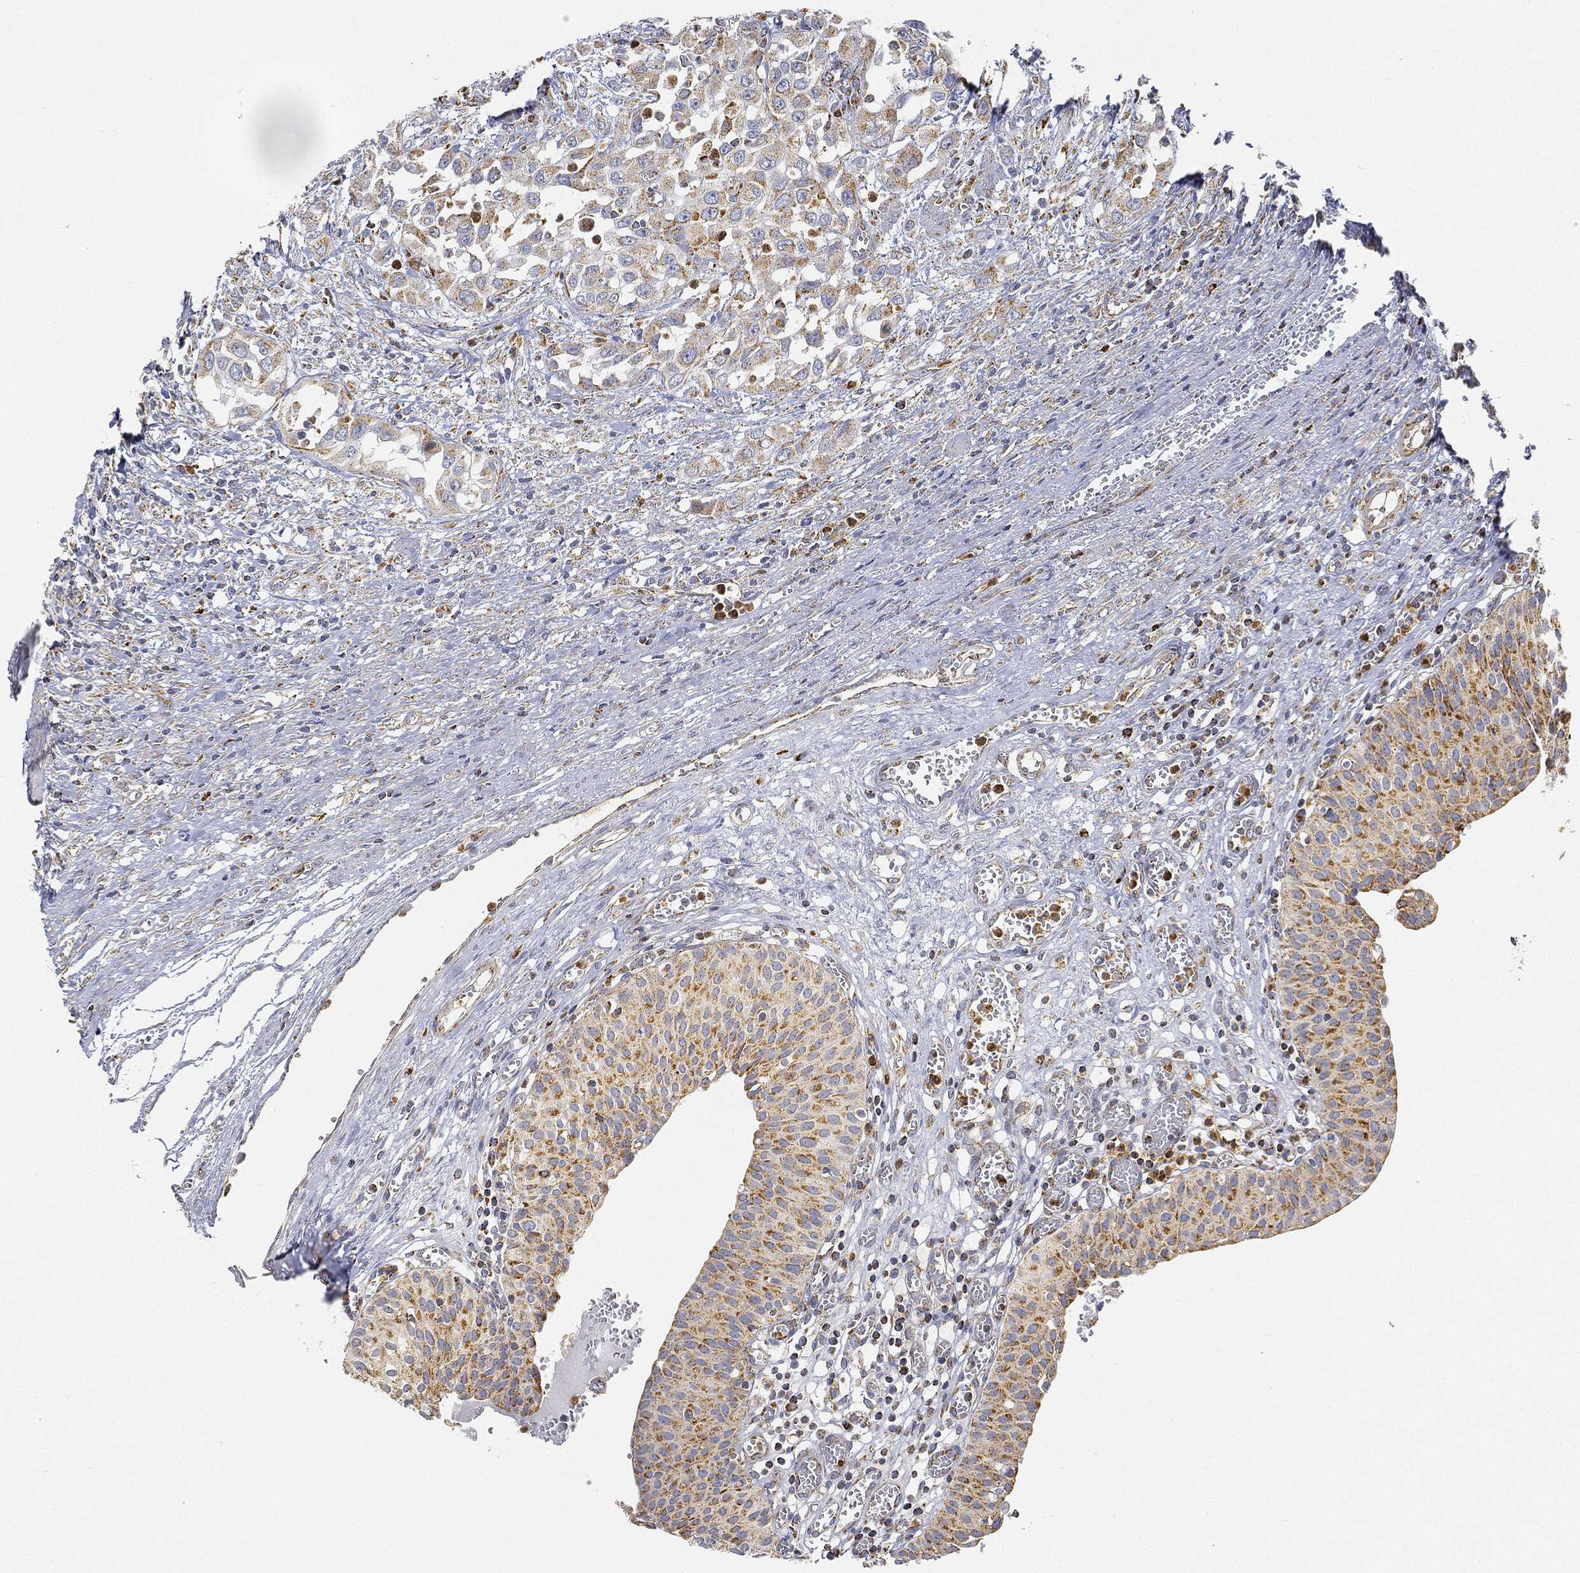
{"staining": {"intensity": "strong", "quantity": "25%-75%", "location": "cytoplasmic/membranous"}, "tissue": "urinary bladder", "cell_type": "Urothelial cells", "image_type": "normal", "snomed": [{"axis": "morphology", "description": "Normal tissue, NOS"}, {"axis": "morphology", "description": "Urothelial carcinoma, NOS"}, {"axis": "morphology", "description": "Urothelial carcinoma, High grade"}, {"axis": "topography", "description": "Urinary bladder"}], "caption": "Strong cytoplasmic/membranous protein positivity is identified in approximately 25%-75% of urothelial cells in urinary bladder. (DAB (3,3'-diaminobenzidine) = brown stain, brightfield microscopy at high magnification).", "gene": "CAPN15", "patient": {"sex": "male", "age": 57}}